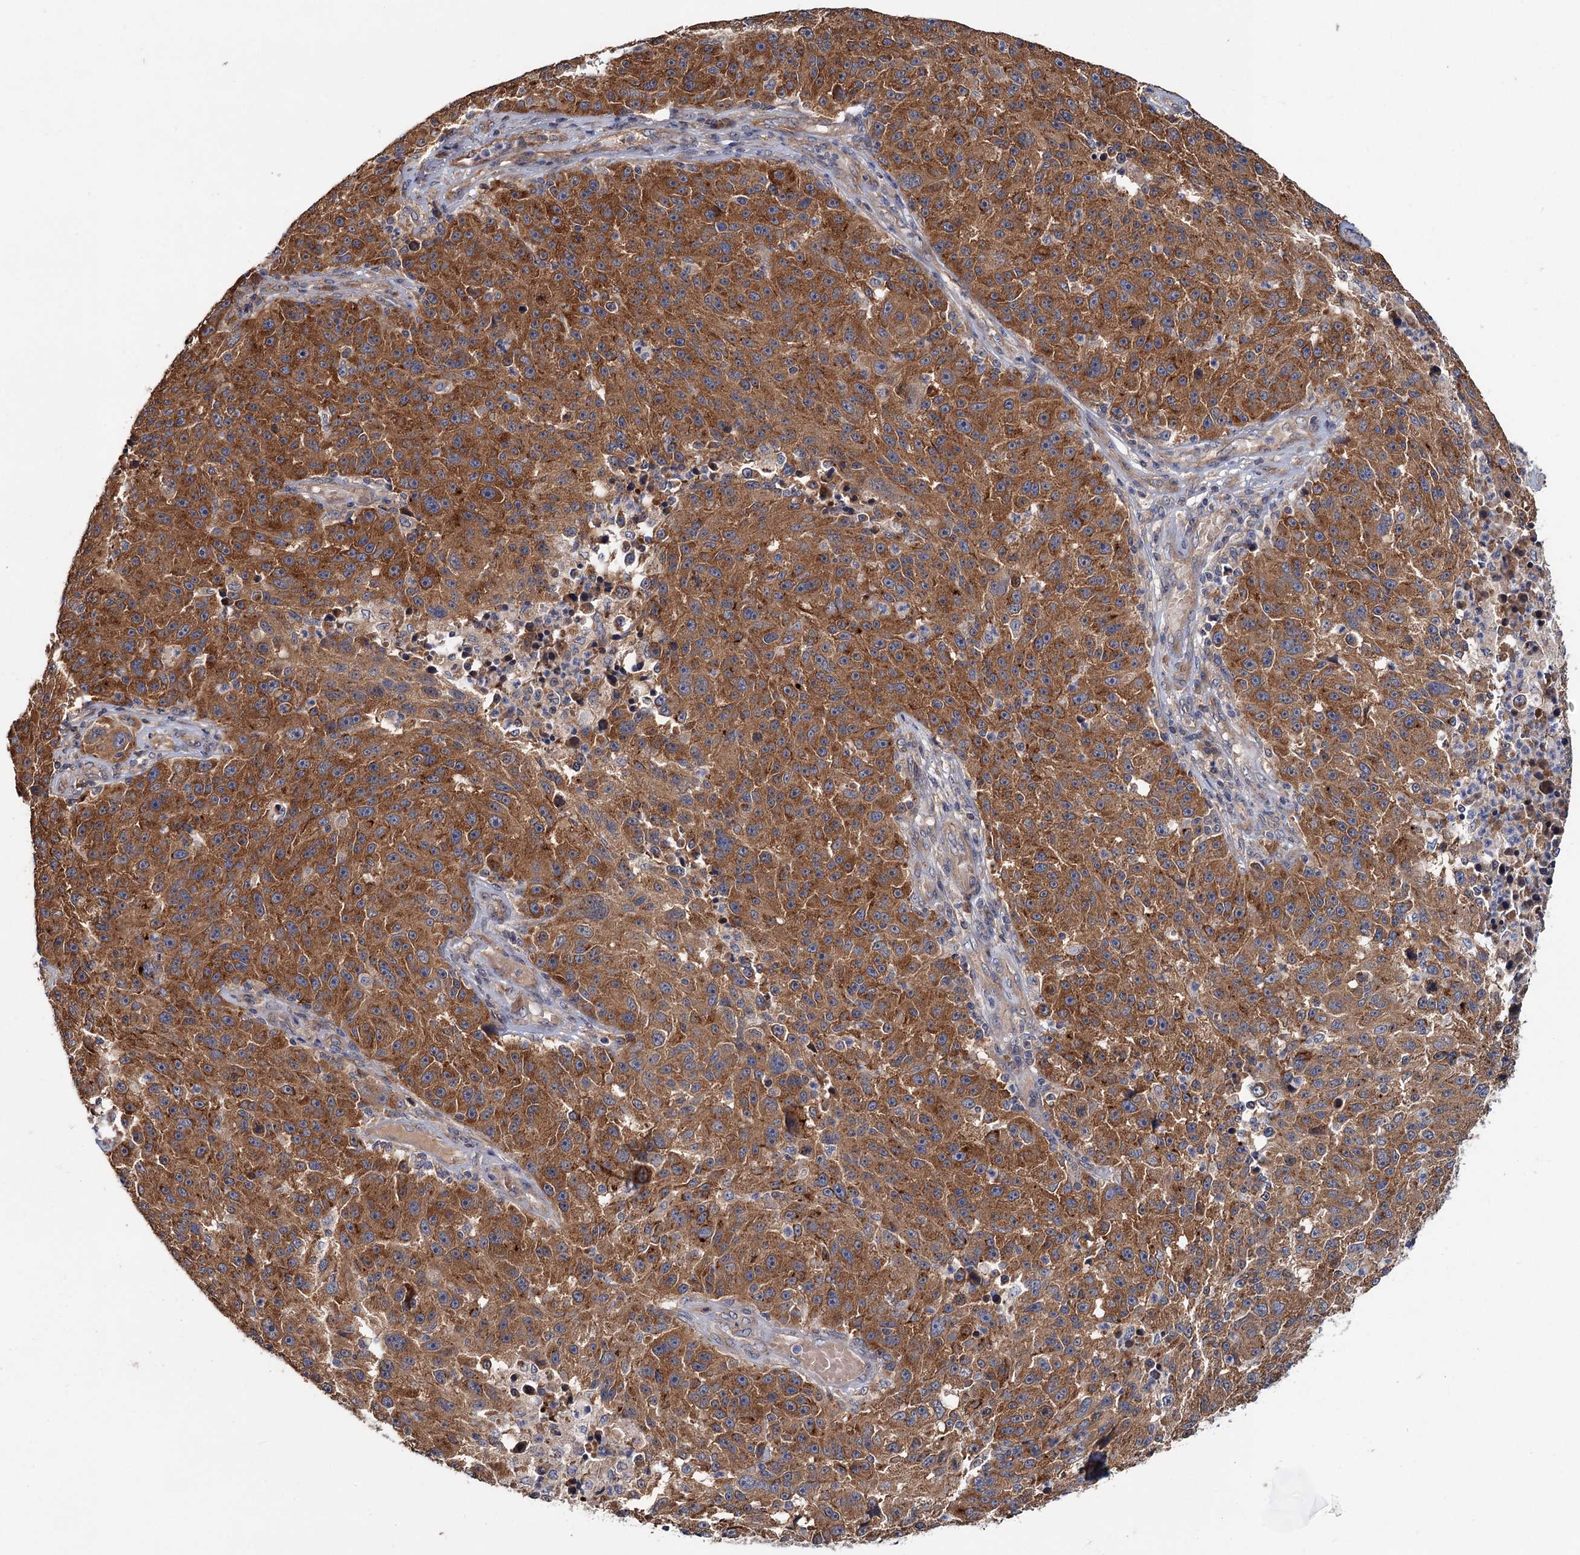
{"staining": {"intensity": "strong", "quantity": ">75%", "location": "cytoplasmic/membranous"}, "tissue": "melanoma", "cell_type": "Tumor cells", "image_type": "cancer", "snomed": [{"axis": "morphology", "description": "Malignant melanoma, NOS"}, {"axis": "topography", "description": "Skin"}], "caption": "Melanoma stained for a protein demonstrates strong cytoplasmic/membranous positivity in tumor cells.", "gene": "MTRR", "patient": {"sex": "male", "age": 53}}